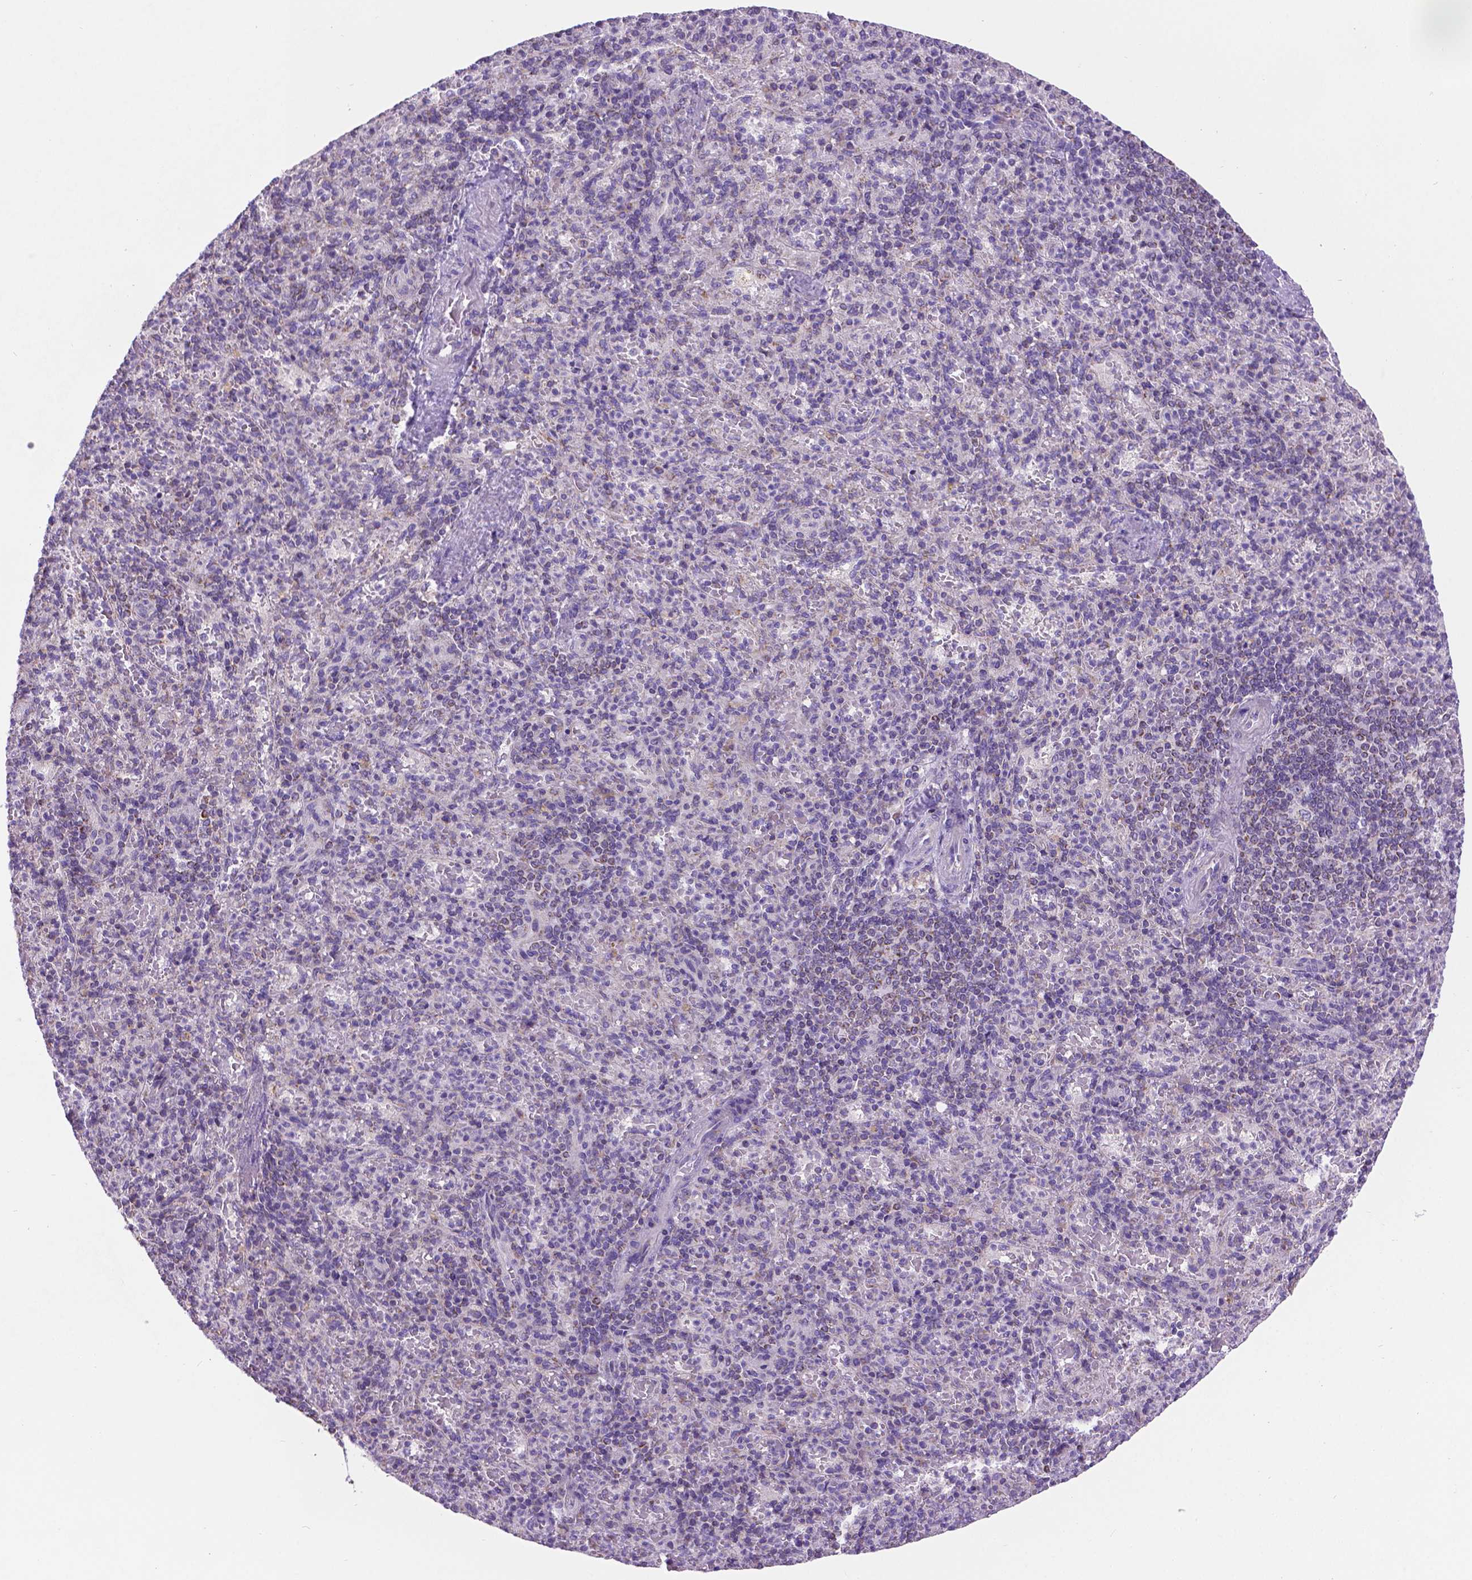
{"staining": {"intensity": "negative", "quantity": "none", "location": "none"}, "tissue": "spleen", "cell_type": "Cells in red pulp", "image_type": "normal", "snomed": [{"axis": "morphology", "description": "Normal tissue, NOS"}, {"axis": "topography", "description": "Spleen"}], "caption": "Immunohistochemistry (IHC) photomicrograph of normal spleen: human spleen stained with DAB (3,3'-diaminobenzidine) reveals no significant protein expression in cells in red pulp.", "gene": "CSPG5", "patient": {"sex": "female", "age": 74}}